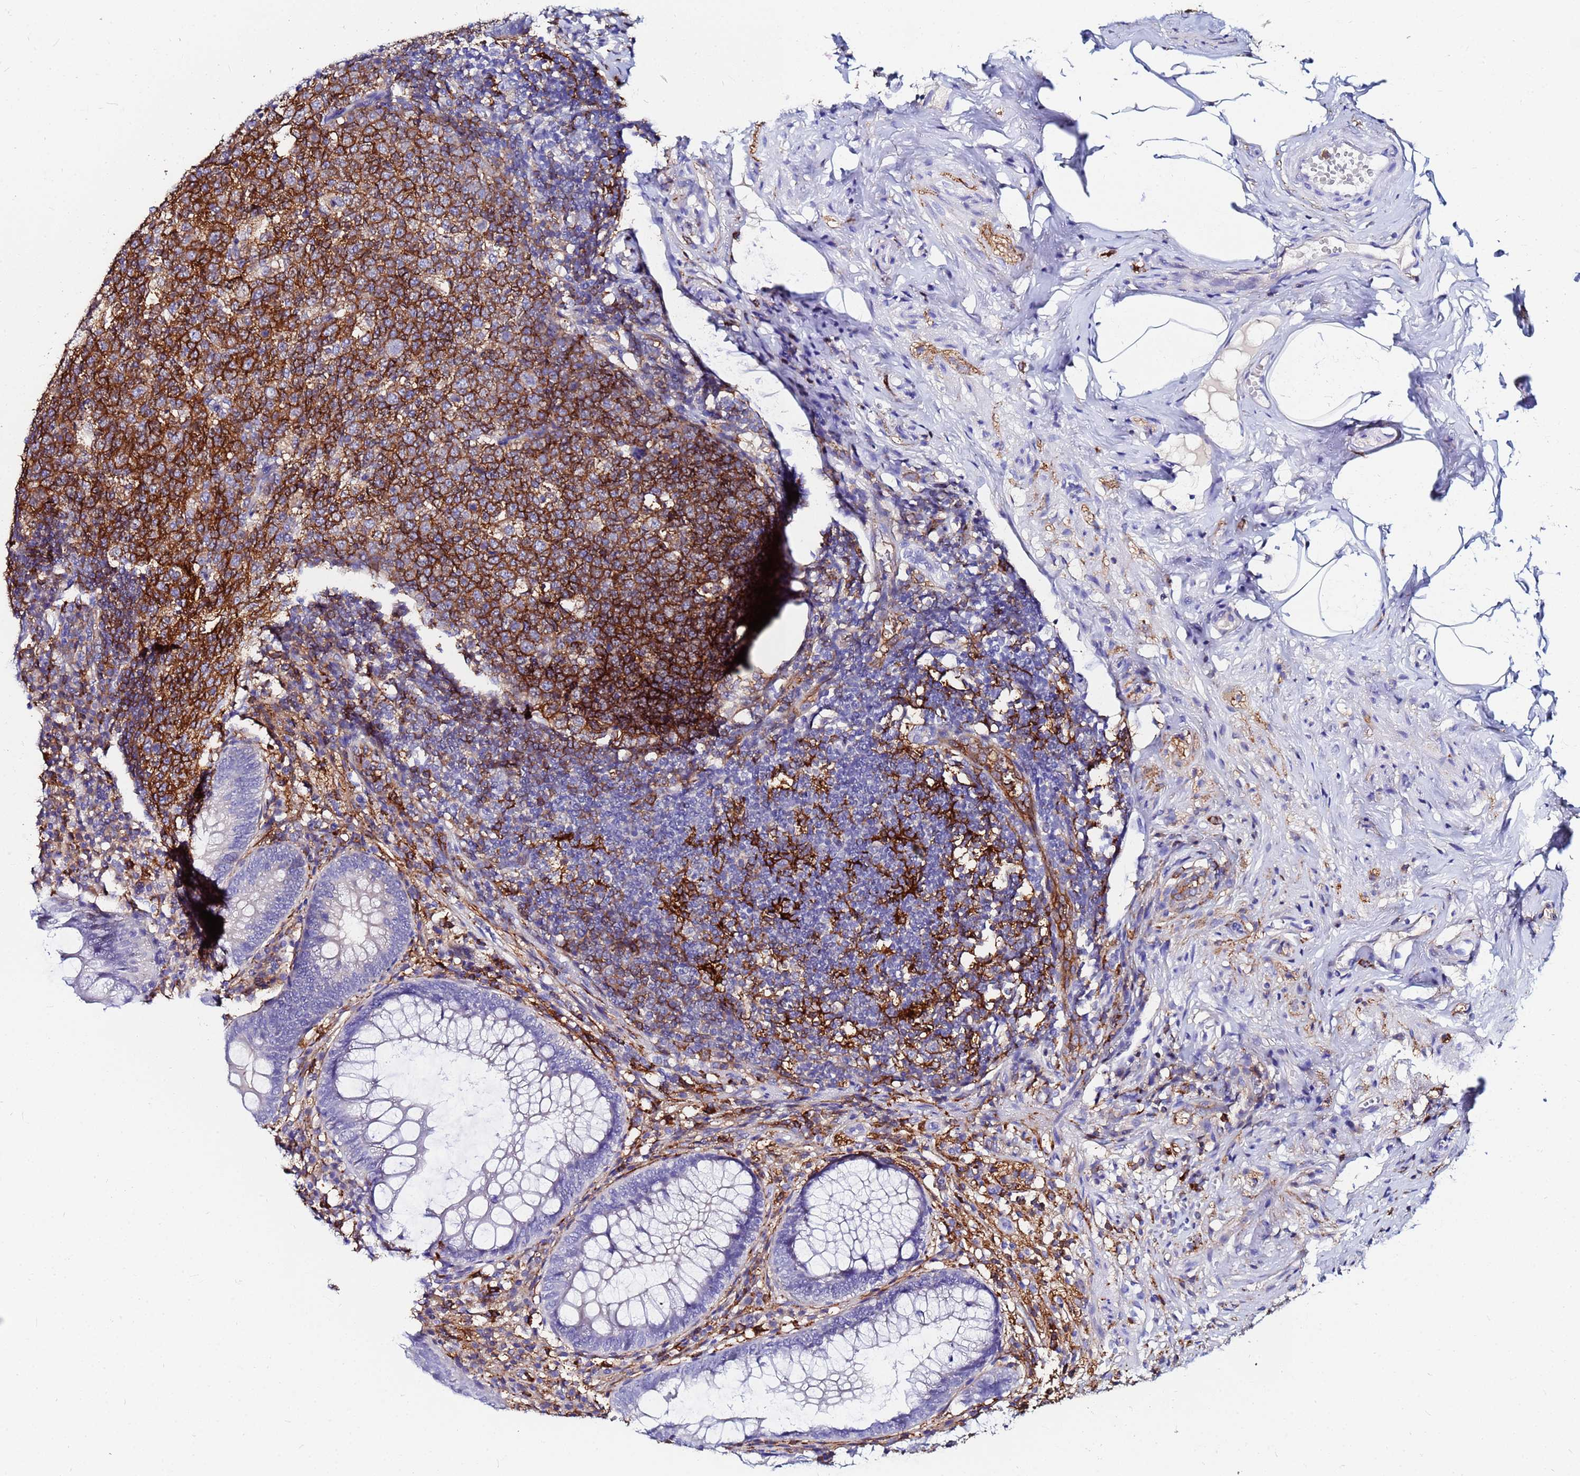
{"staining": {"intensity": "negative", "quantity": "none", "location": "none"}, "tissue": "appendix", "cell_type": "Glandular cells", "image_type": "normal", "snomed": [{"axis": "morphology", "description": "Normal tissue, NOS"}, {"axis": "topography", "description": "Appendix"}], "caption": "This is an IHC histopathology image of normal appendix. There is no expression in glandular cells.", "gene": "BASP1", "patient": {"sex": "male", "age": 56}}